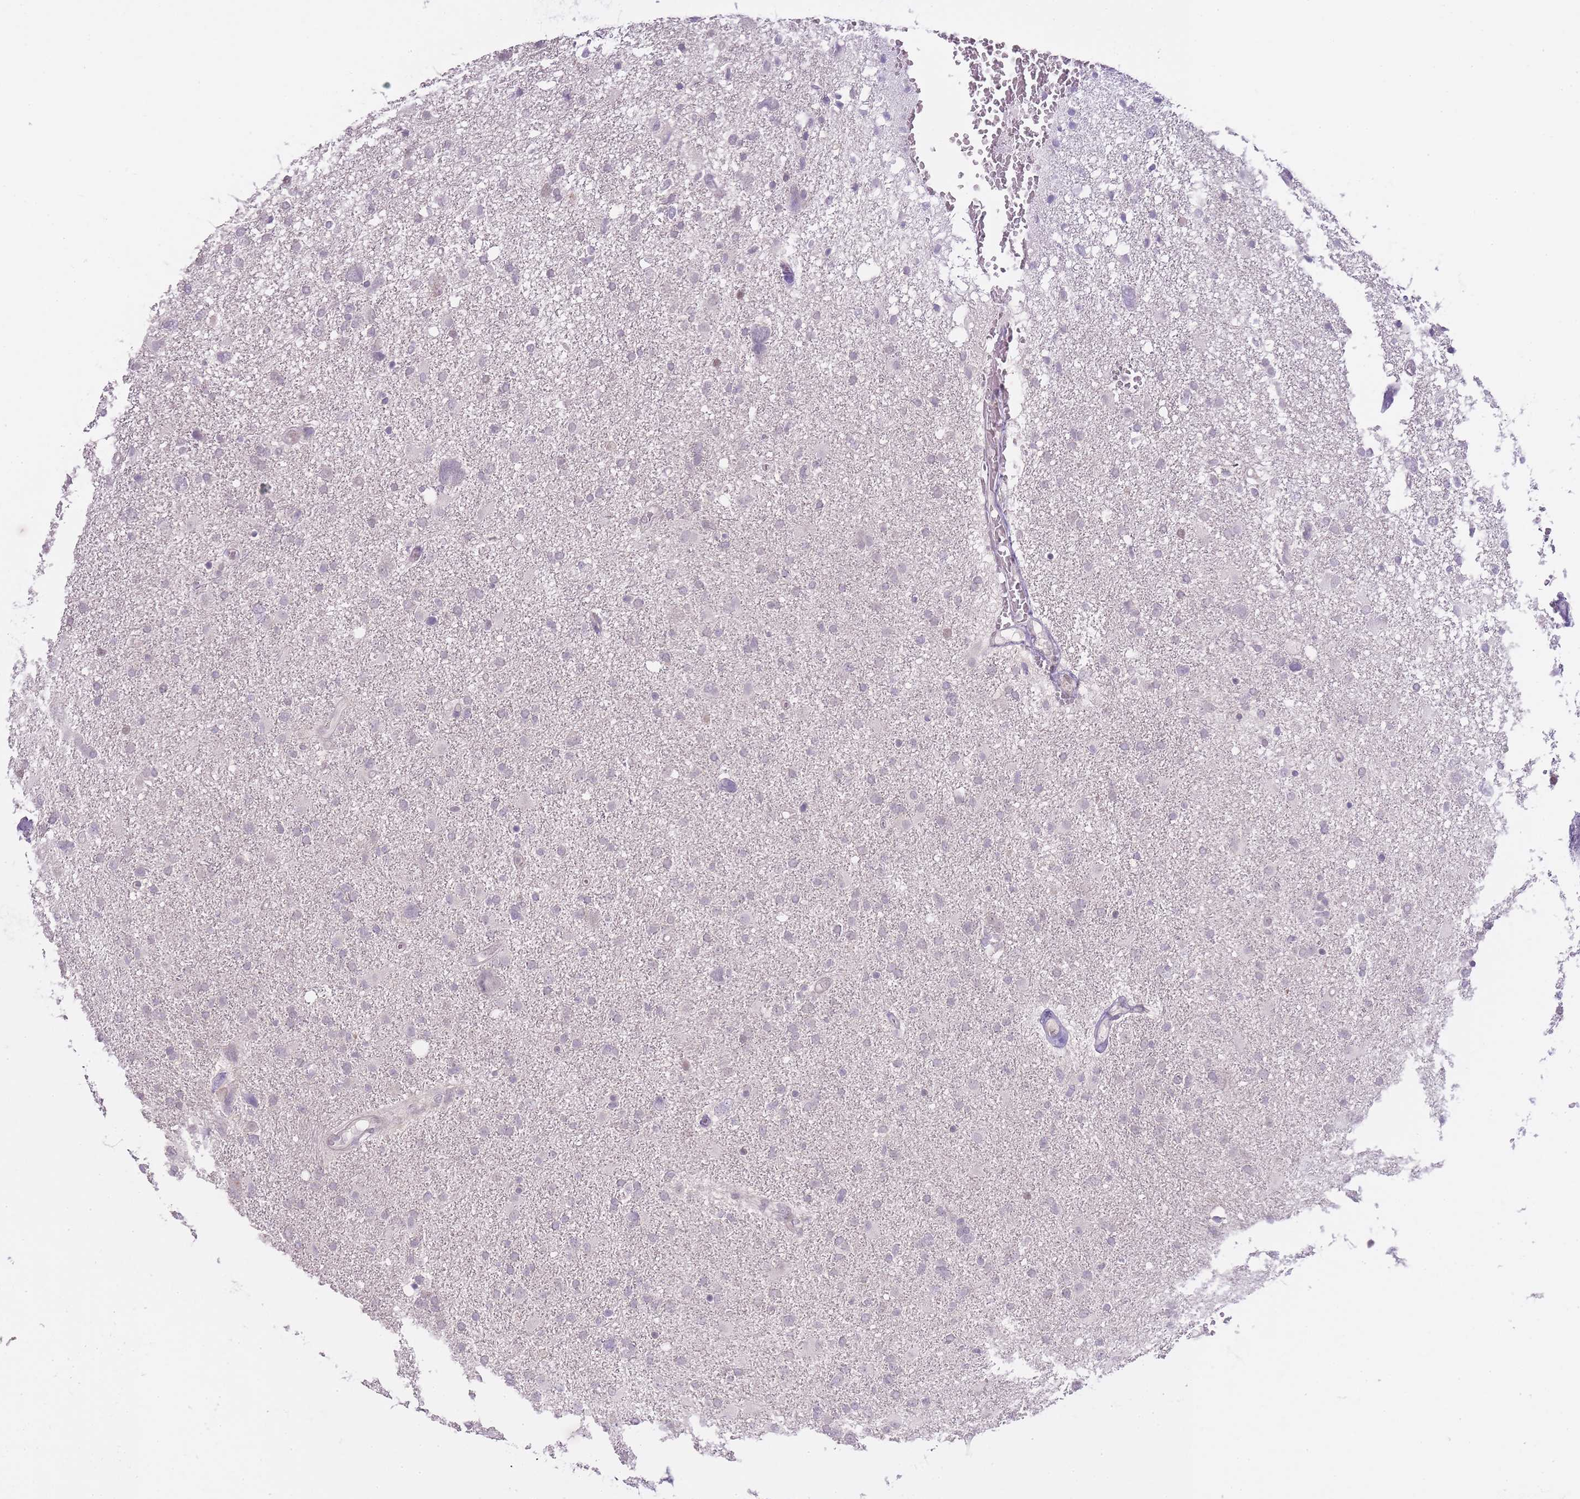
{"staining": {"intensity": "moderate", "quantity": "<25%", "location": "nuclear"}, "tissue": "glioma", "cell_type": "Tumor cells", "image_type": "cancer", "snomed": [{"axis": "morphology", "description": "Glioma, malignant, High grade"}, {"axis": "topography", "description": "Brain"}], "caption": "This is an image of IHC staining of high-grade glioma (malignant), which shows moderate expression in the nuclear of tumor cells.", "gene": "OGG1", "patient": {"sex": "male", "age": 61}}